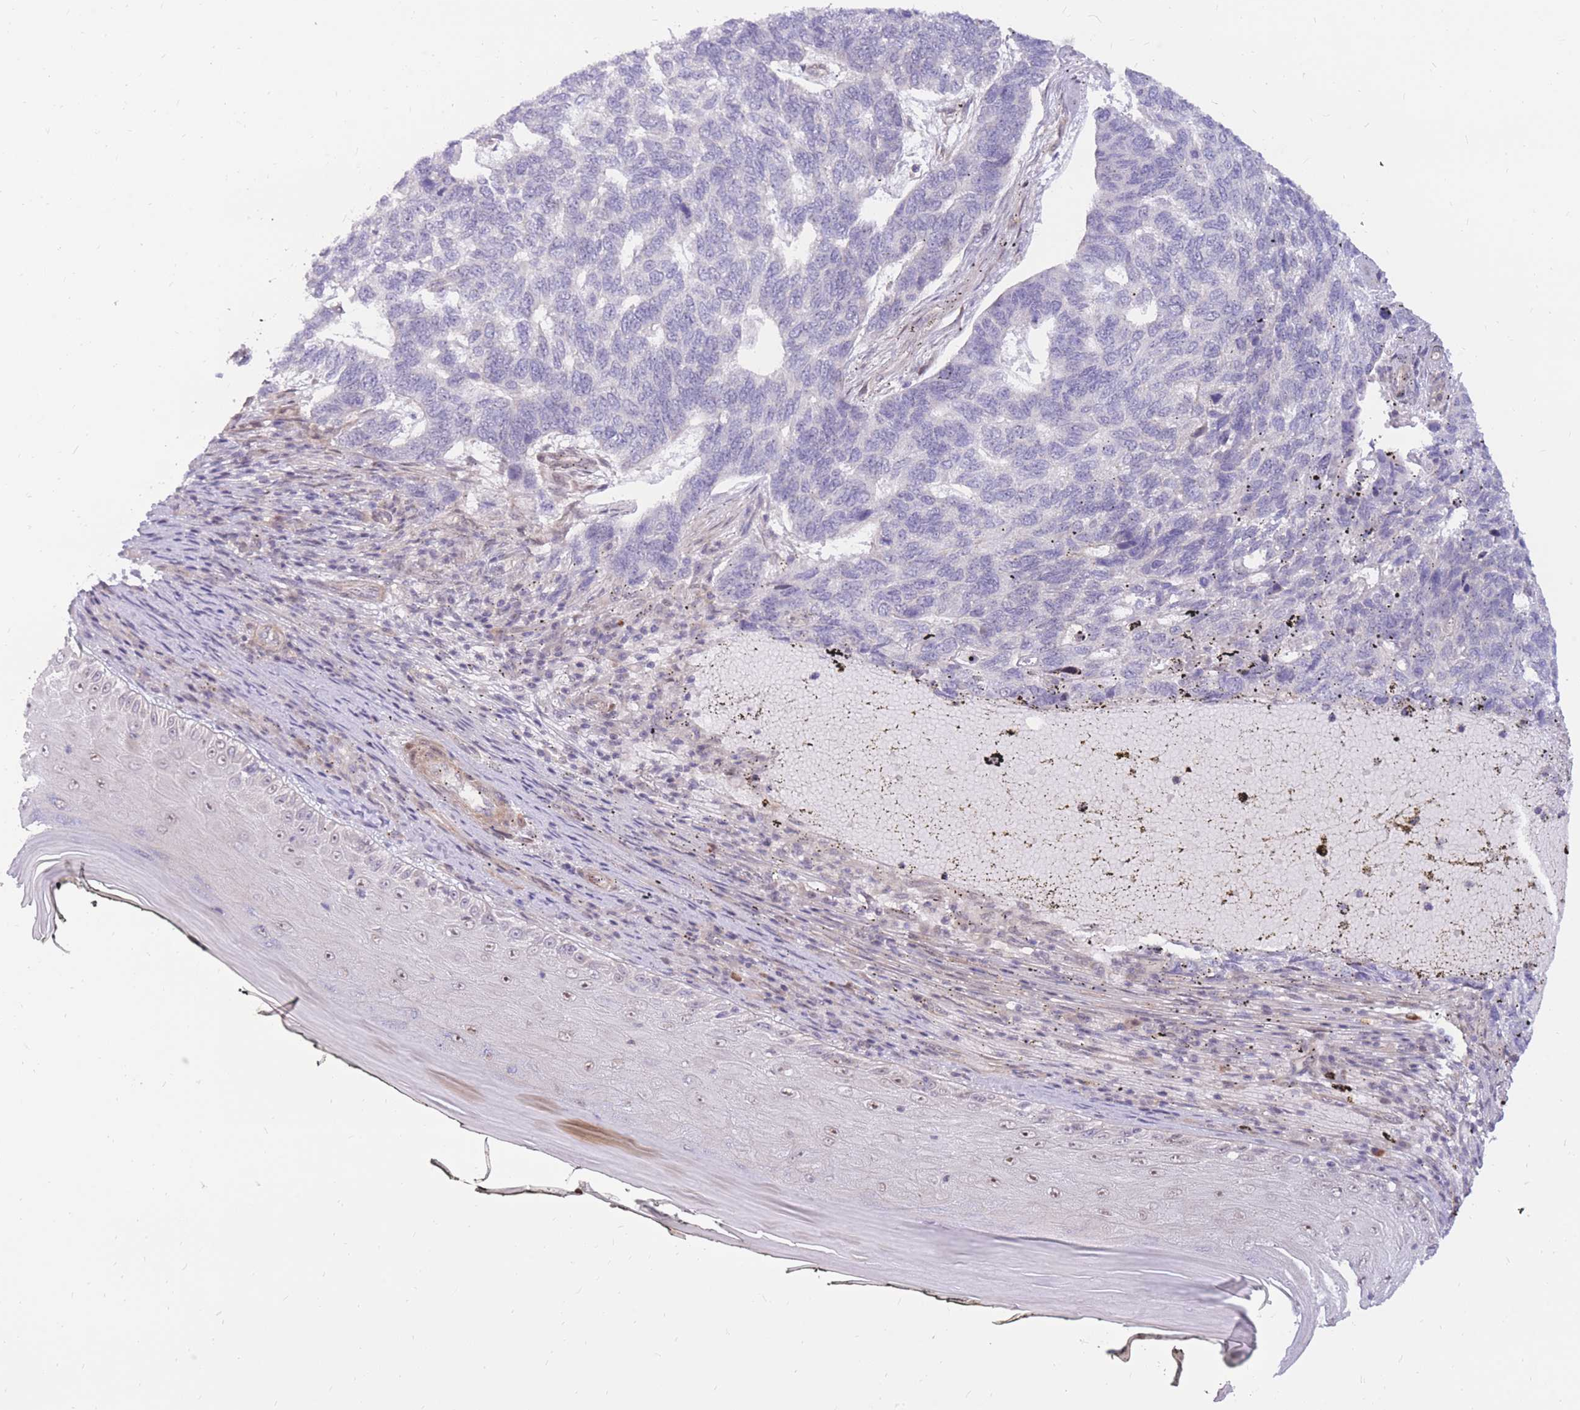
{"staining": {"intensity": "negative", "quantity": "none", "location": "none"}, "tissue": "skin cancer", "cell_type": "Tumor cells", "image_type": "cancer", "snomed": [{"axis": "morphology", "description": "Basal cell carcinoma"}, {"axis": "topography", "description": "Skin"}], "caption": "Immunohistochemistry histopathology image of neoplastic tissue: skin basal cell carcinoma stained with DAB shows no significant protein positivity in tumor cells.", "gene": "ERICH6B", "patient": {"sex": "female", "age": 65}}